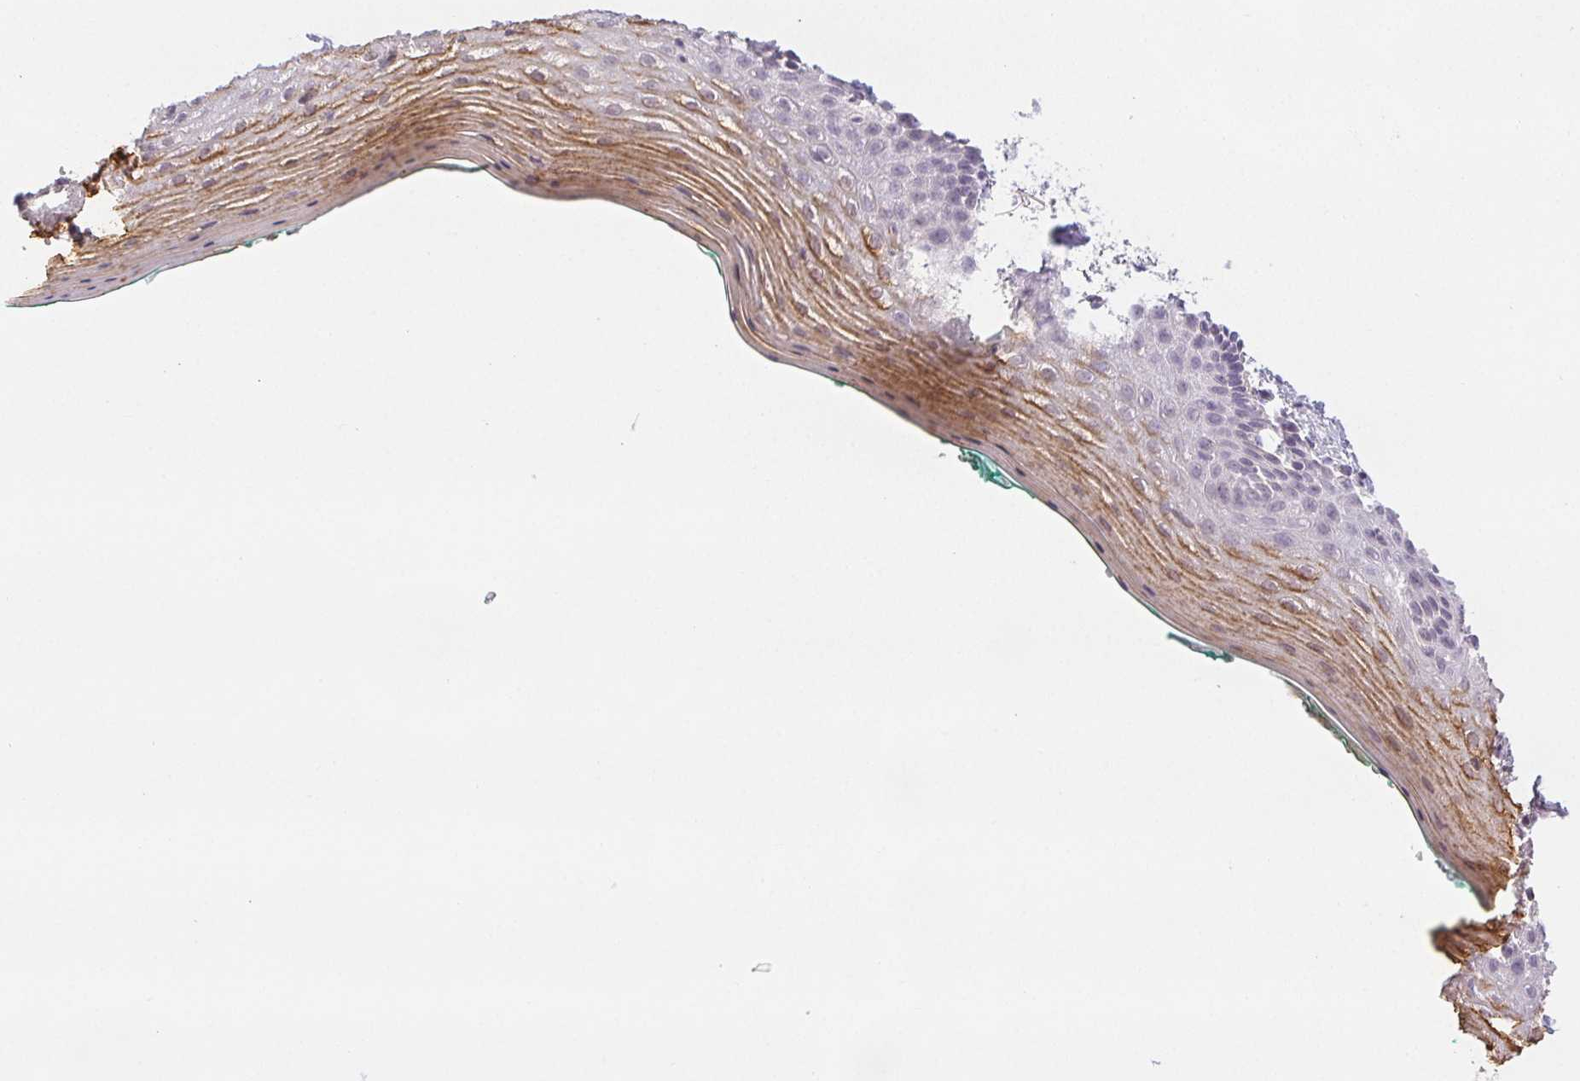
{"staining": {"intensity": "moderate", "quantity": "25%-75%", "location": "cytoplasmic/membranous"}, "tissue": "vagina", "cell_type": "Squamous epithelial cells", "image_type": "normal", "snomed": [{"axis": "morphology", "description": "Normal tissue, NOS"}, {"axis": "topography", "description": "Vagina"}], "caption": "Squamous epithelial cells reveal medium levels of moderate cytoplasmic/membranous positivity in about 25%-75% of cells in normal human vagina. The staining is performed using DAB (3,3'-diaminobenzidine) brown chromogen to label protein expression. The nuclei are counter-stained blue using hematoxylin.", "gene": "PI3", "patient": {"sex": "female", "age": 42}}